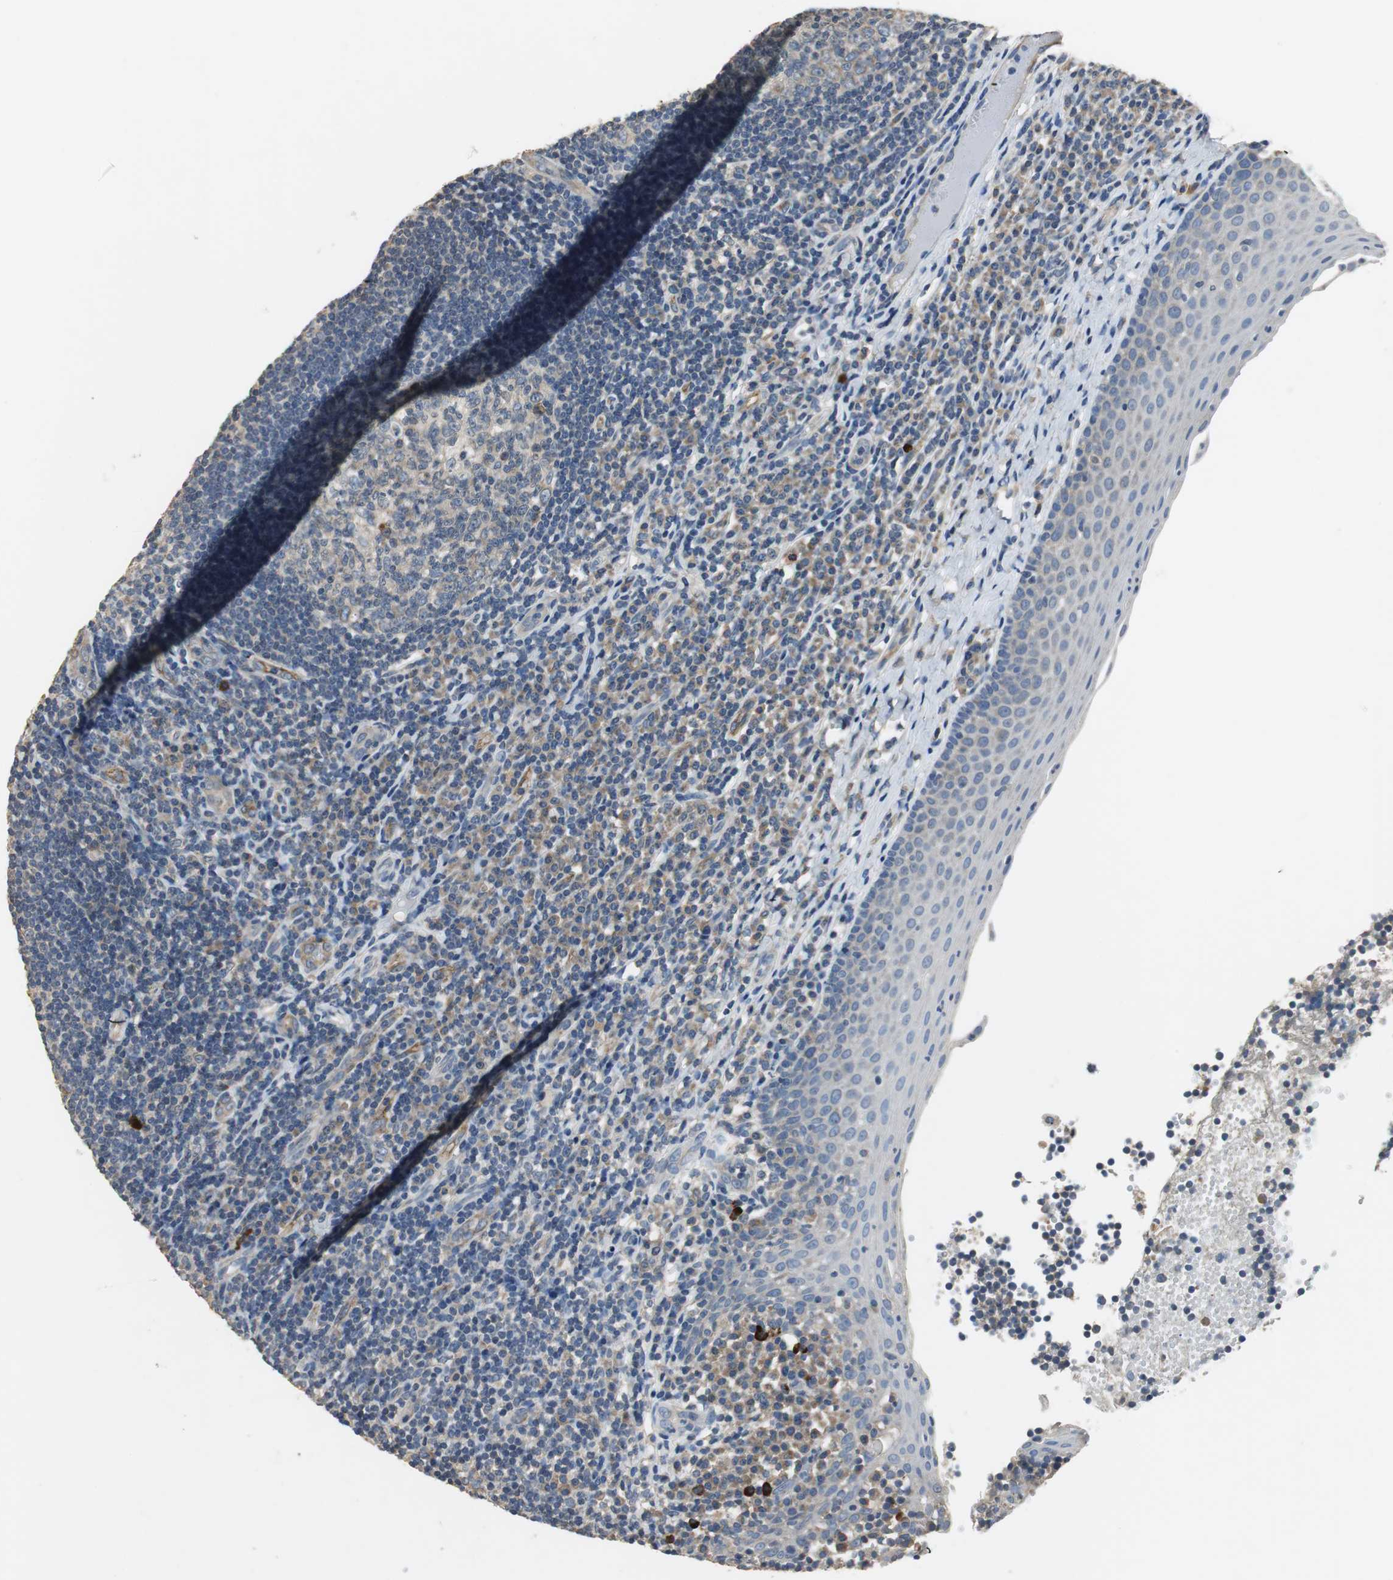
{"staining": {"intensity": "weak", "quantity": ">75%", "location": "cytoplasmic/membranous"}, "tissue": "tonsil", "cell_type": "Germinal center cells", "image_type": "normal", "snomed": [{"axis": "morphology", "description": "Normal tissue, NOS"}, {"axis": "topography", "description": "Tonsil"}], "caption": "Tonsil stained for a protein exhibits weak cytoplasmic/membranous positivity in germinal center cells.", "gene": "MTIF2", "patient": {"sex": "female", "age": 40}}